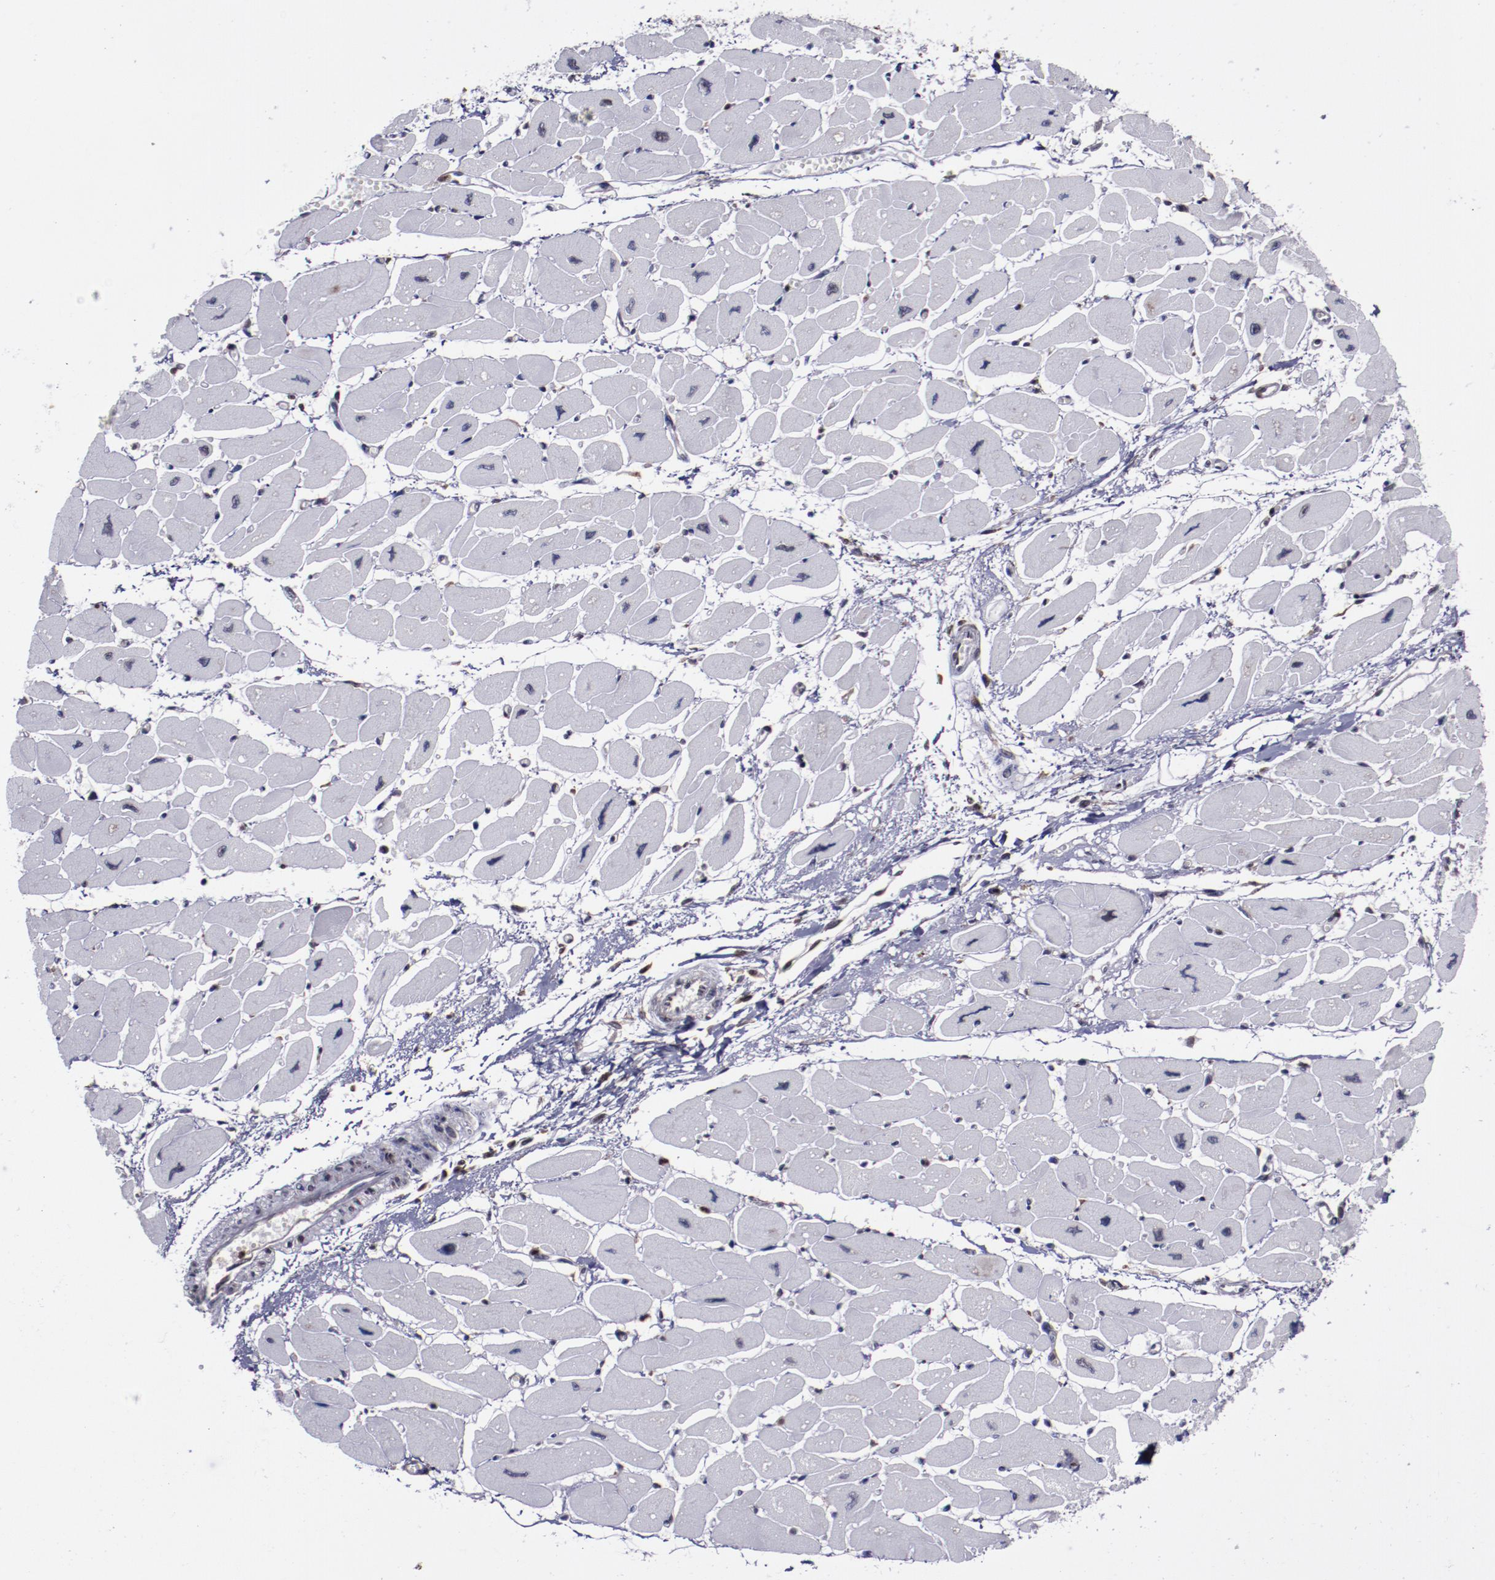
{"staining": {"intensity": "negative", "quantity": "none", "location": "none"}, "tissue": "heart muscle", "cell_type": "Cardiomyocytes", "image_type": "normal", "snomed": [{"axis": "morphology", "description": "Normal tissue, NOS"}, {"axis": "topography", "description": "Heart"}], "caption": "The image exhibits no staining of cardiomyocytes in unremarkable heart muscle.", "gene": "APEX1", "patient": {"sex": "female", "age": 54}}